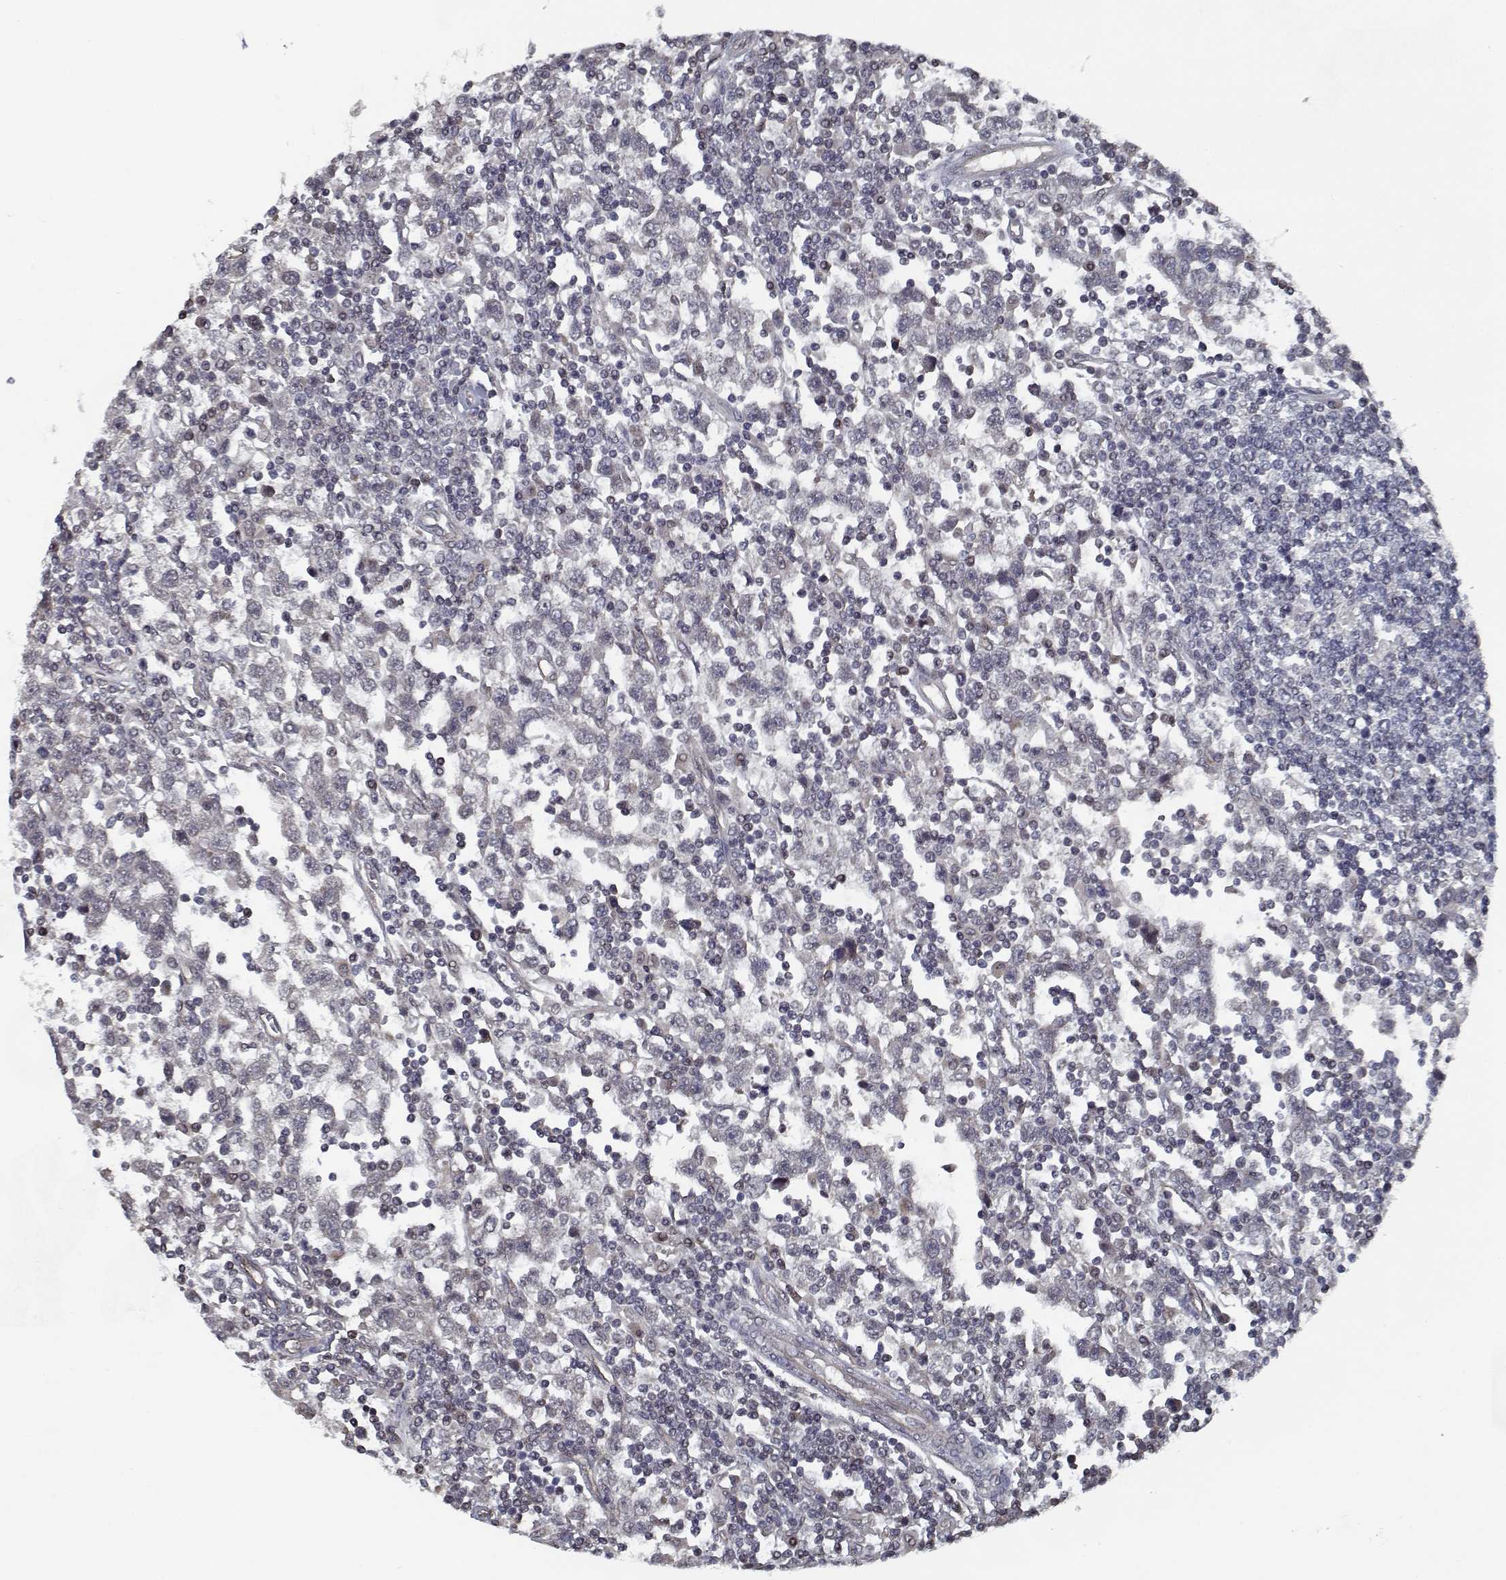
{"staining": {"intensity": "negative", "quantity": "none", "location": "none"}, "tissue": "testis cancer", "cell_type": "Tumor cells", "image_type": "cancer", "snomed": [{"axis": "morphology", "description": "Seminoma, NOS"}, {"axis": "topography", "description": "Testis"}], "caption": "This is an immunohistochemistry (IHC) image of seminoma (testis). There is no staining in tumor cells.", "gene": "NLK", "patient": {"sex": "male", "age": 34}}